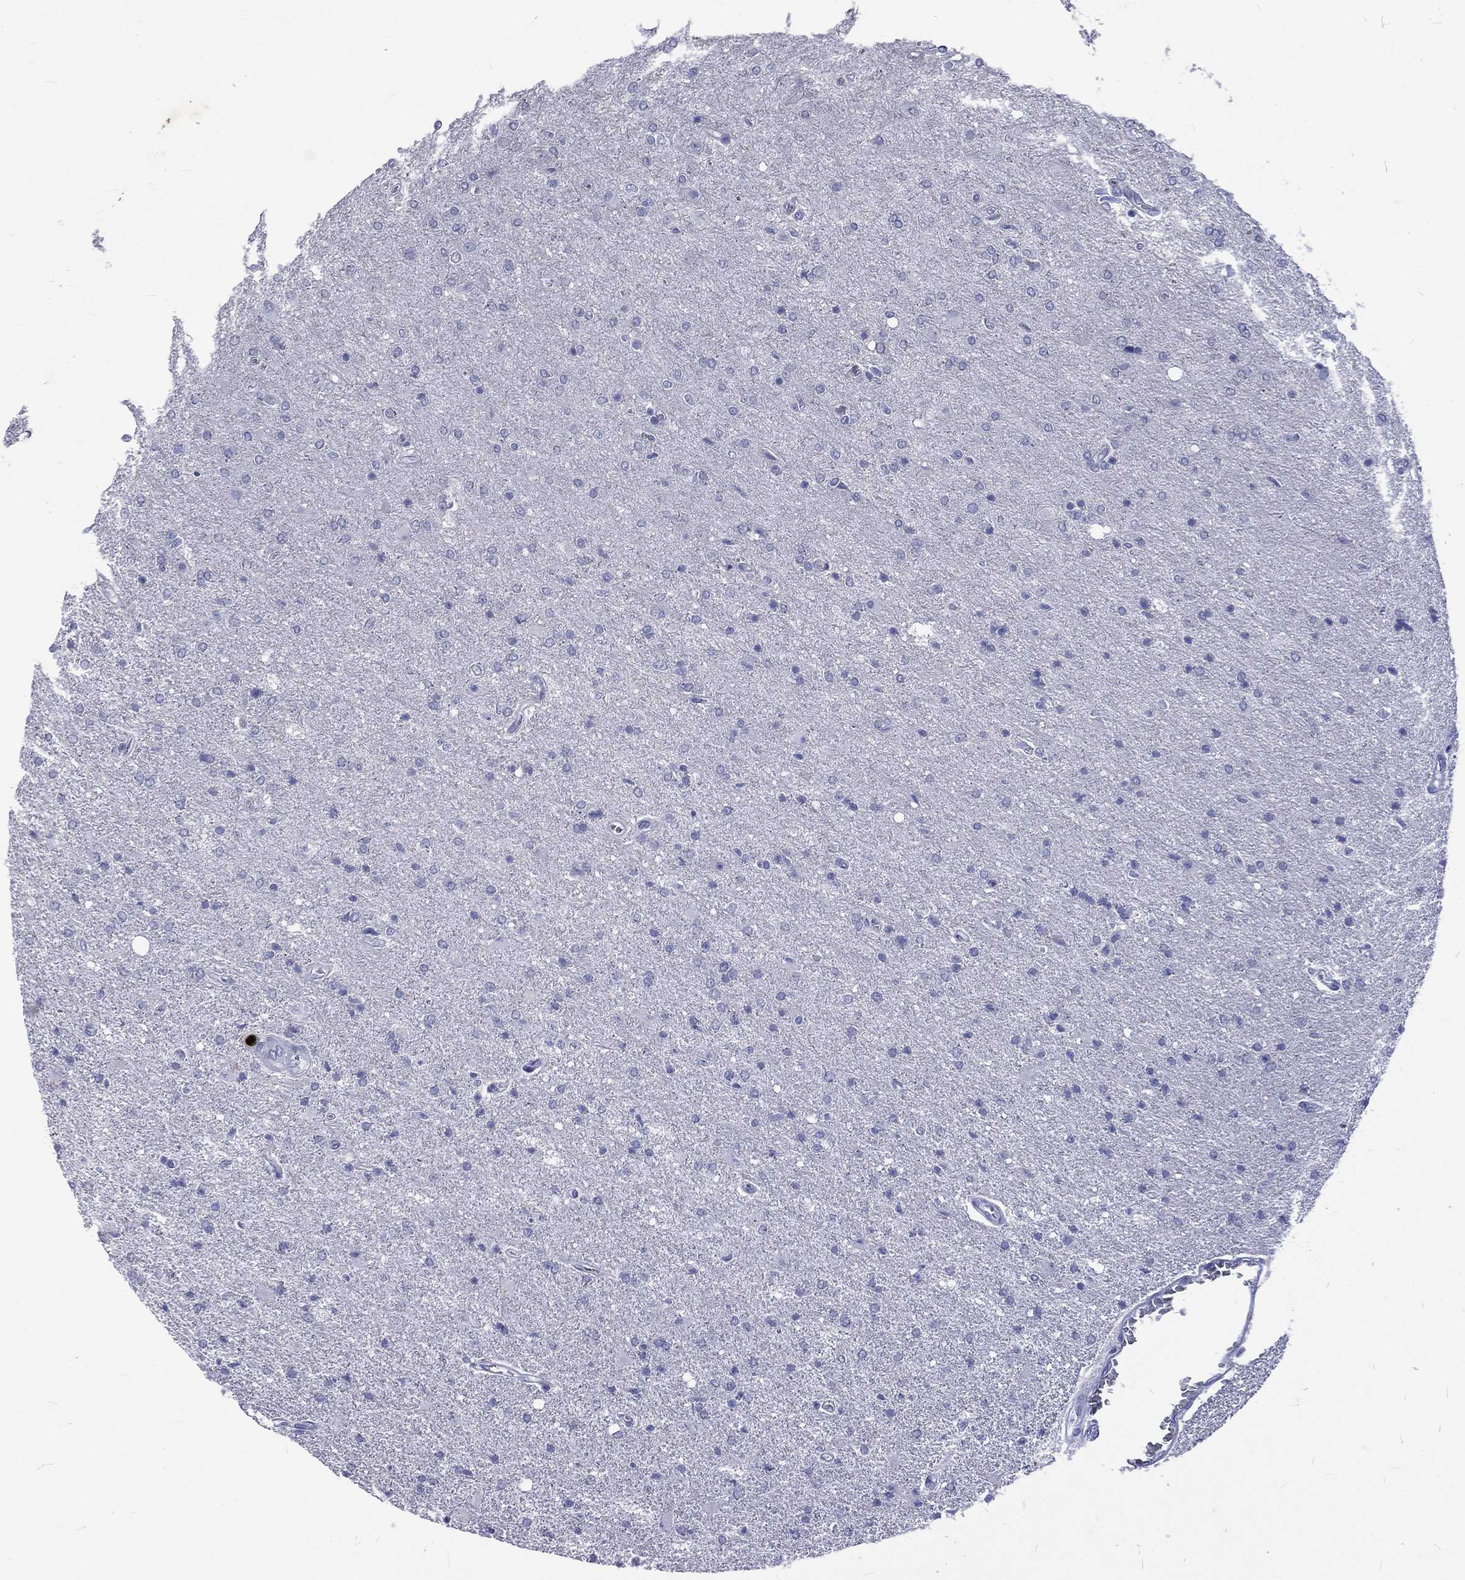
{"staining": {"intensity": "negative", "quantity": "none", "location": "none"}, "tissue": "glioma", "cell_type": "Tumor cells", "image_type": "cancer", "snomed": [{"axis": "morphology", "description": "Glioma, malignant, High grade"}, {"axis": "topography", "description": "Cerebral cortex"}], "caption": "A micrograph of human glioma is negative for staining in tumor cells. (Immunohistochemistry (ihc), brightfield microscopy, high magnification).", "gene": "ELANE", "patient": {"sex": "male", "age": 70}}